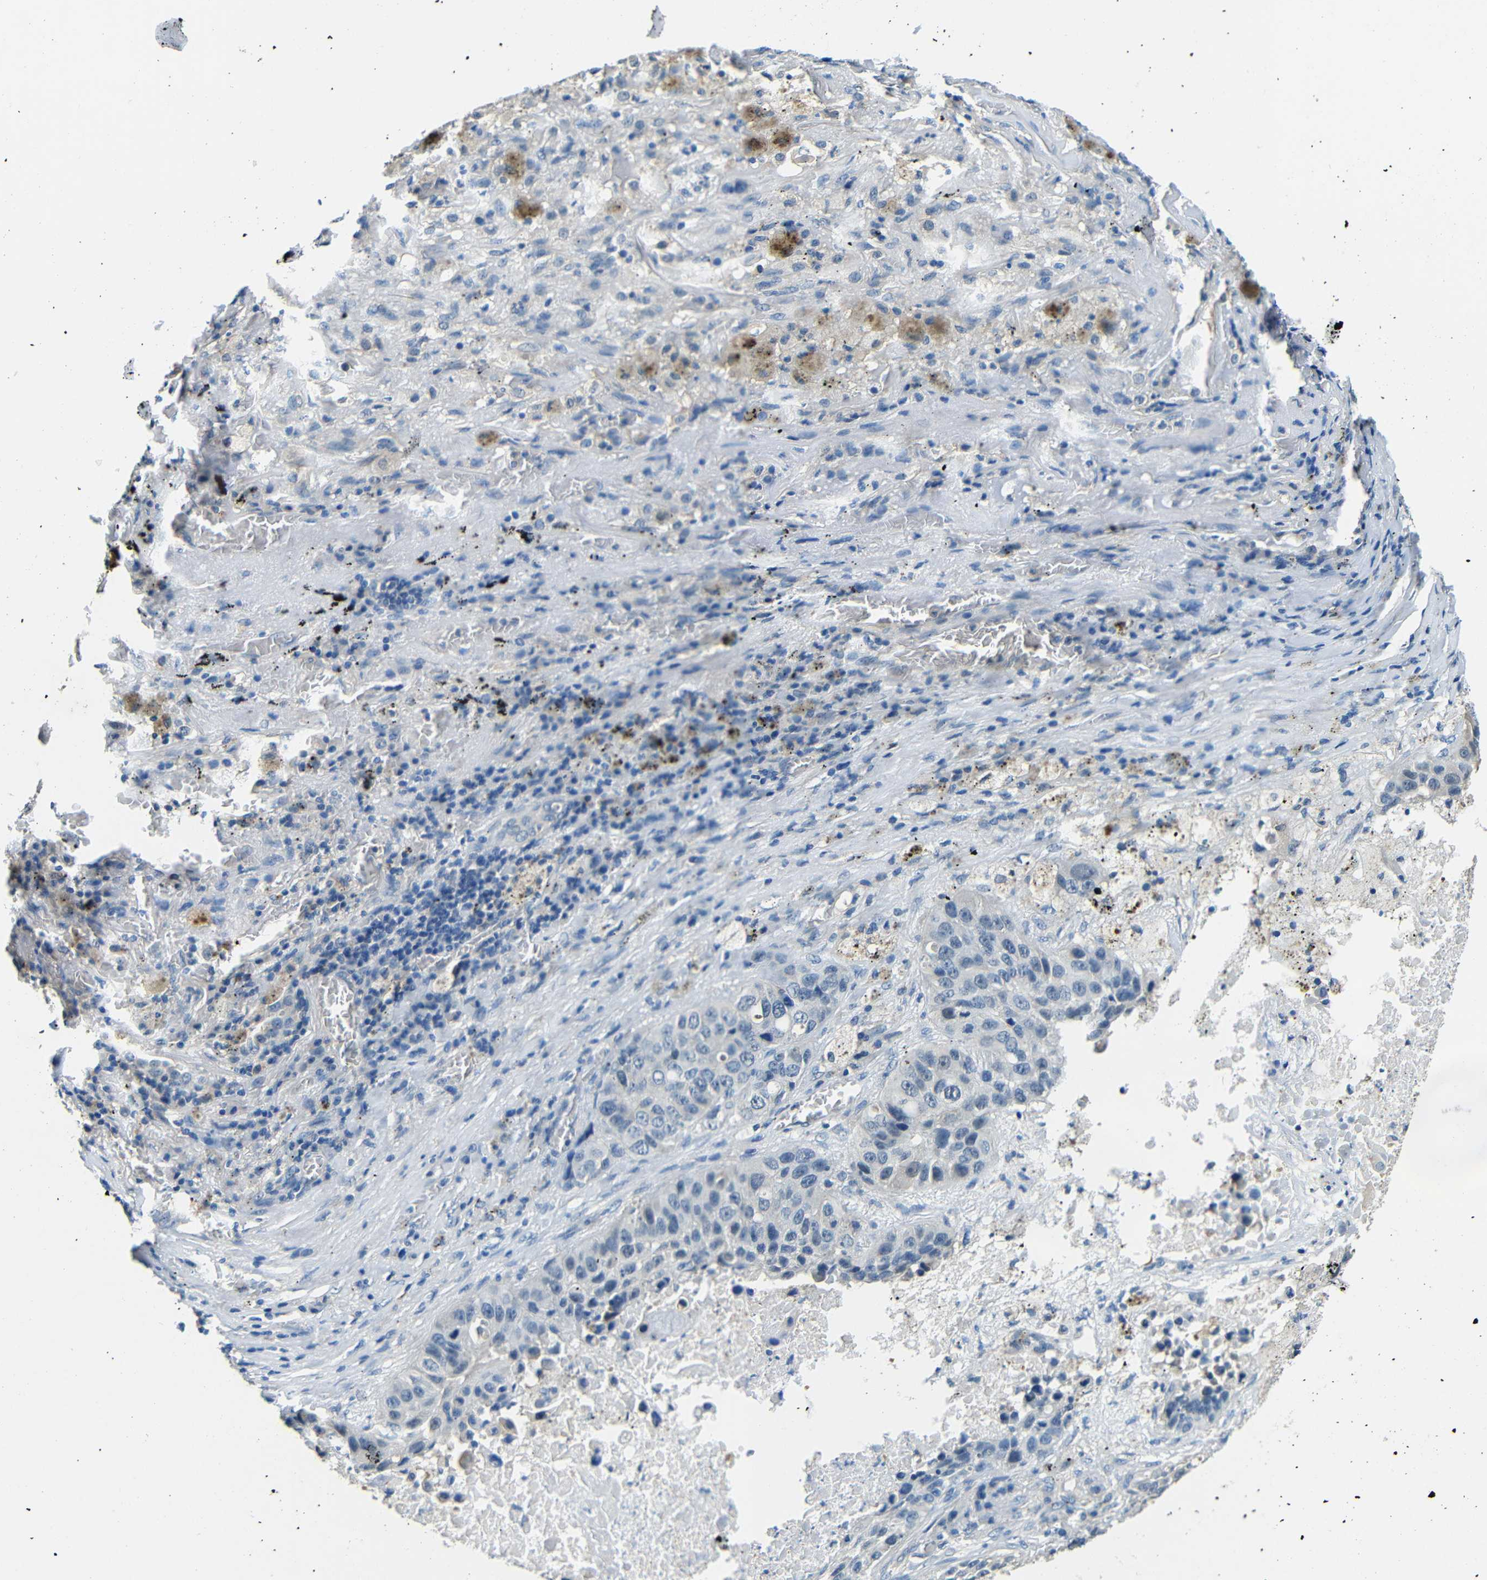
{"staining": {"intensity": "negative", "quantity": "none", "location": "none"}, "tissue": "lung cancer", "cell_type": "Tumor cells", "image_type": "cancer", "snomed": [{"axis": "morphology", "description": "Squamous cell carcinoma, NOS"}, {"axis": "topography", "description": "Lung"}], "caption": "Immunohistochemistry (IHC) histopathology image of lung cancer (squamous cell carcinoma) stained for a protein (brown), which shows no expression in tumor cells. The staining is performed using DAB (3,3'-diaminobenzidine) brown chromogen with nuclei counter-stained in using hematoxylin.", "gene": "ADAP1", "patient": {"sex": "male", "age": 57}}